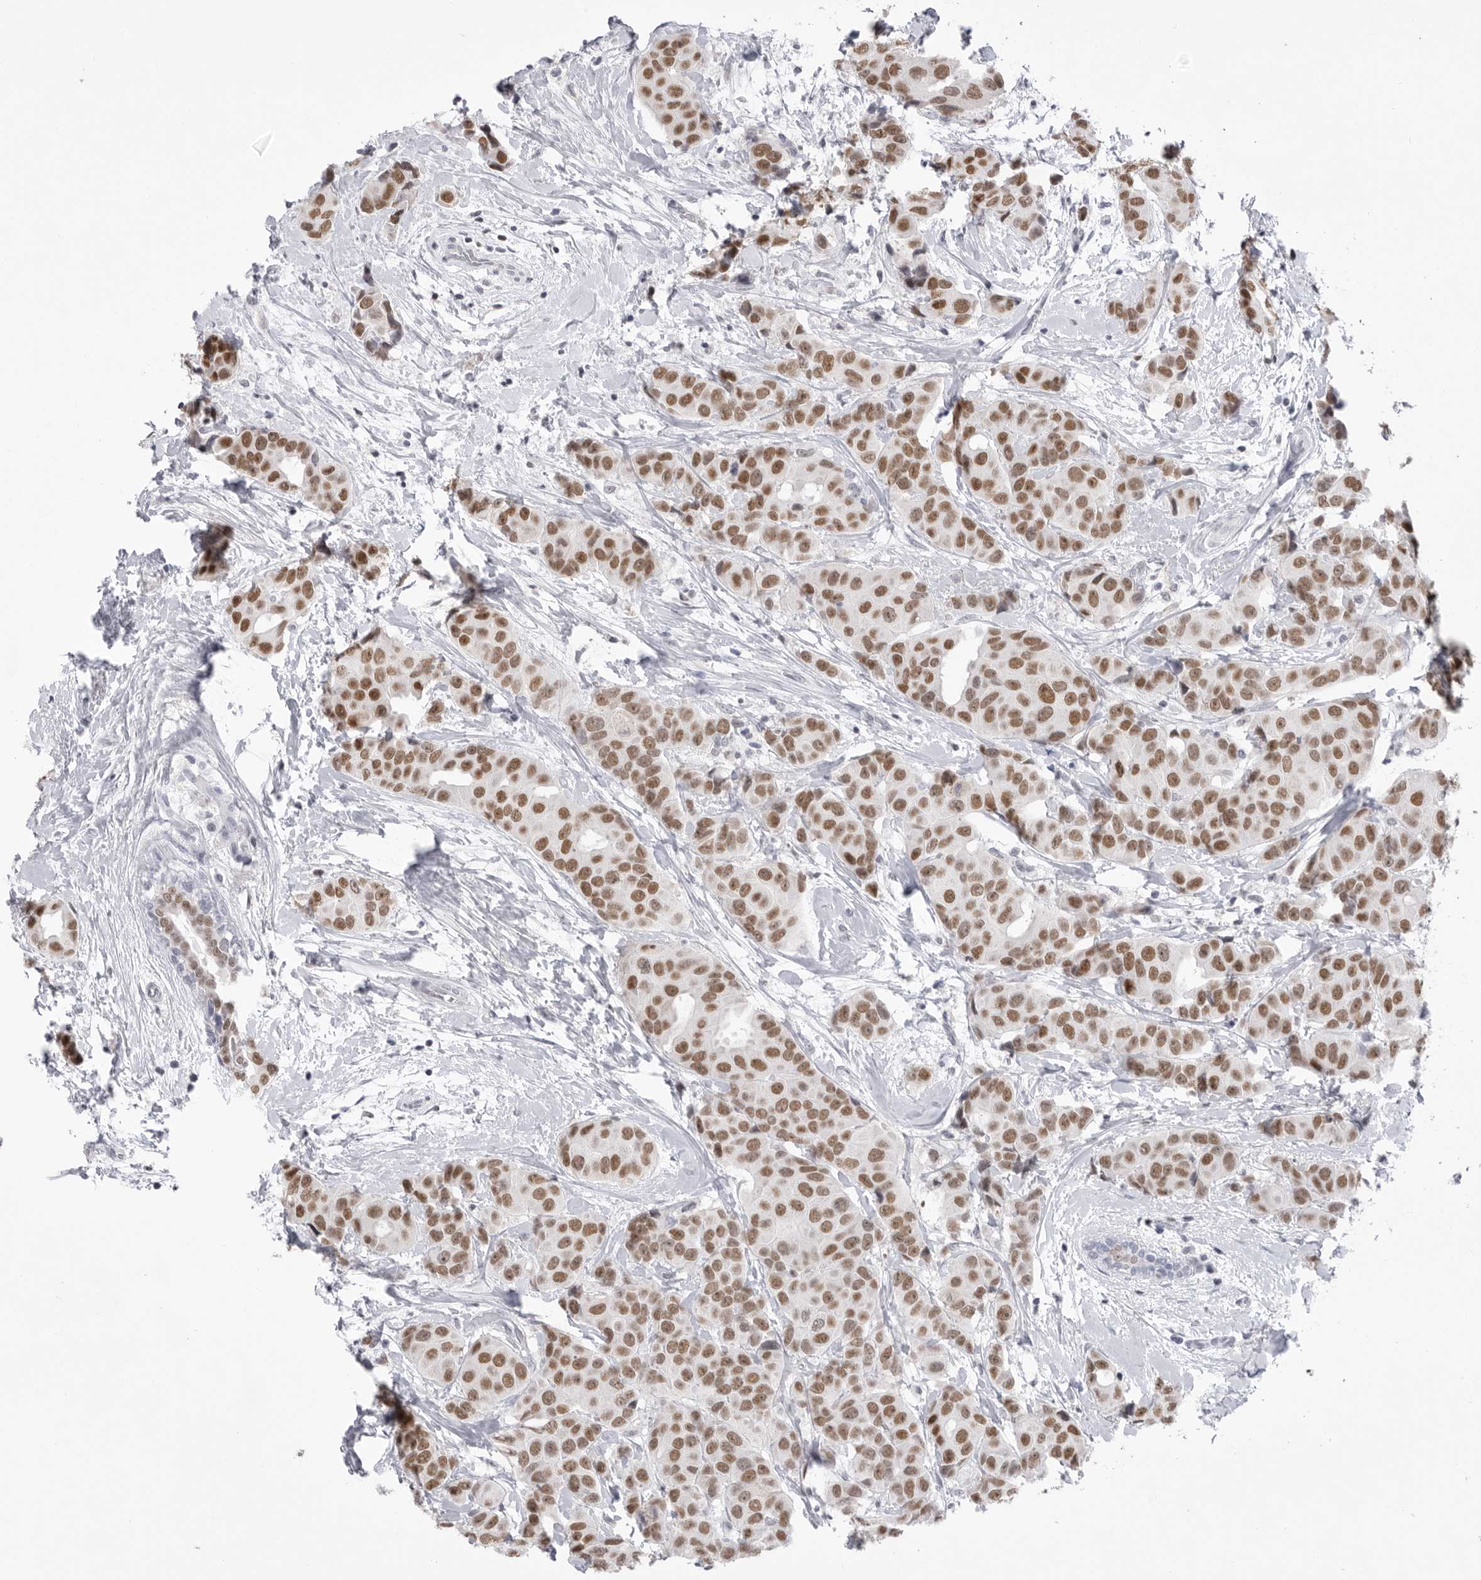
{"staining": {"intensity": "moderate", "quantity": ">75%", "location": "nuclear"}, "tissue": "breast cancer", "cell_type": "Tumor cells", "image_type": "cancer", "snomed": [{"axis": "morphology", "description": "Normal tissue, NOS"}, {"axis": "morphology", "description": "Duct carcinoma"}, {"axis": "topography", "description": "Breast"}], "caption": "Tumor cells reveal medium levels of moderate nuclear staining in approximately >75% of cells in human intraductal carcinoma (breast).", "gene": "ZBTB7B", "patient": {"sex": "female", "age": 39}}